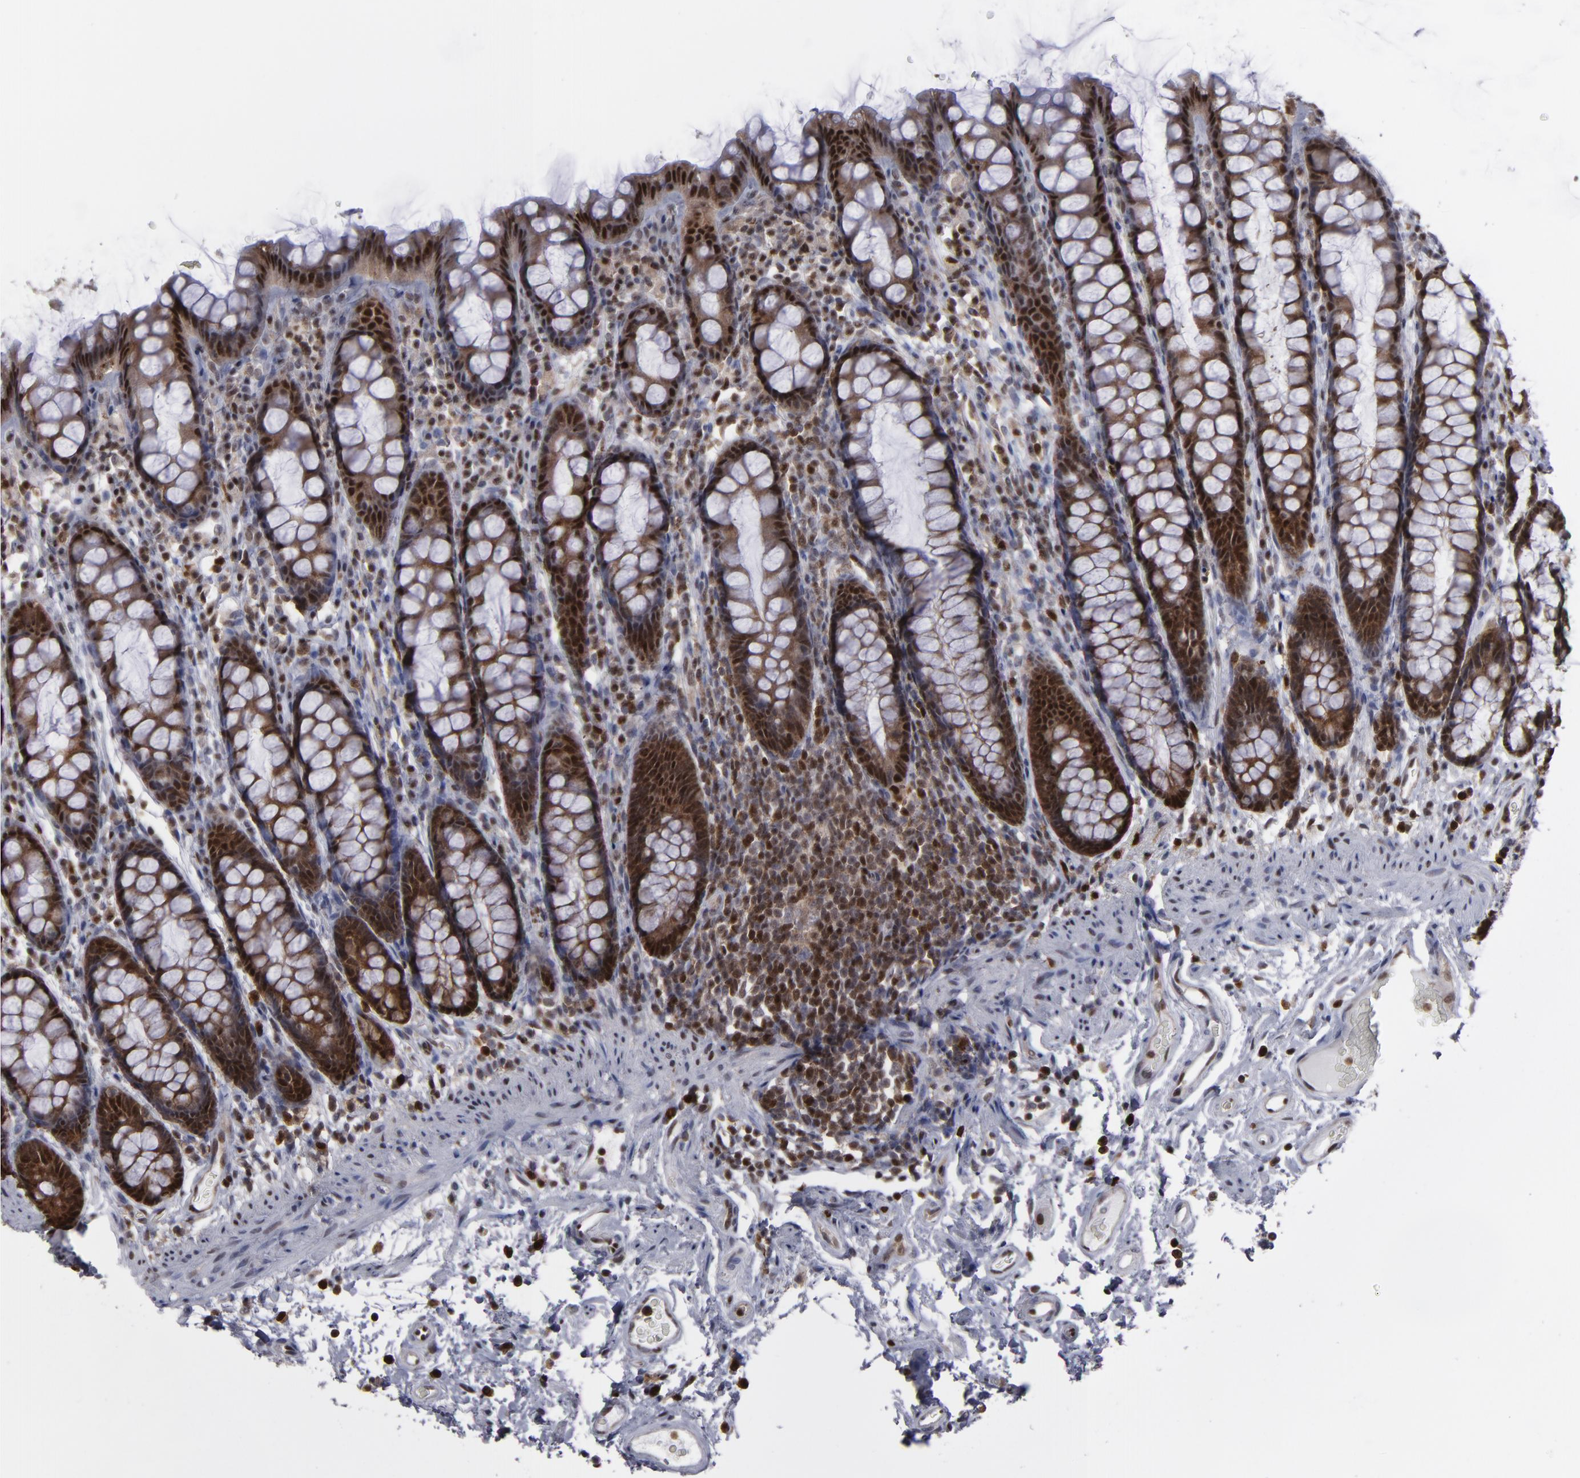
{"staining": {"intensity": "moderate", "quantity": ">75%", "location": "cytoplasmic/membranous,nuclear"}, "tissue": "rectum", "cell_type": "Glandular cells", "image_type": "normal", "snomed": [{"axis": "morphology", "description": "Normal tissue, NOS"}, {"axis": "topography", "description": "Rectum"}], "caption": "Protein staining by immunohistochemistry shows moderate cytoplasmic/membranous,nuclear staining in approximately >75% of glandular cells in normal rectum.", "gene": "GSR", "patient": {"sex": "male", "age": 92}}